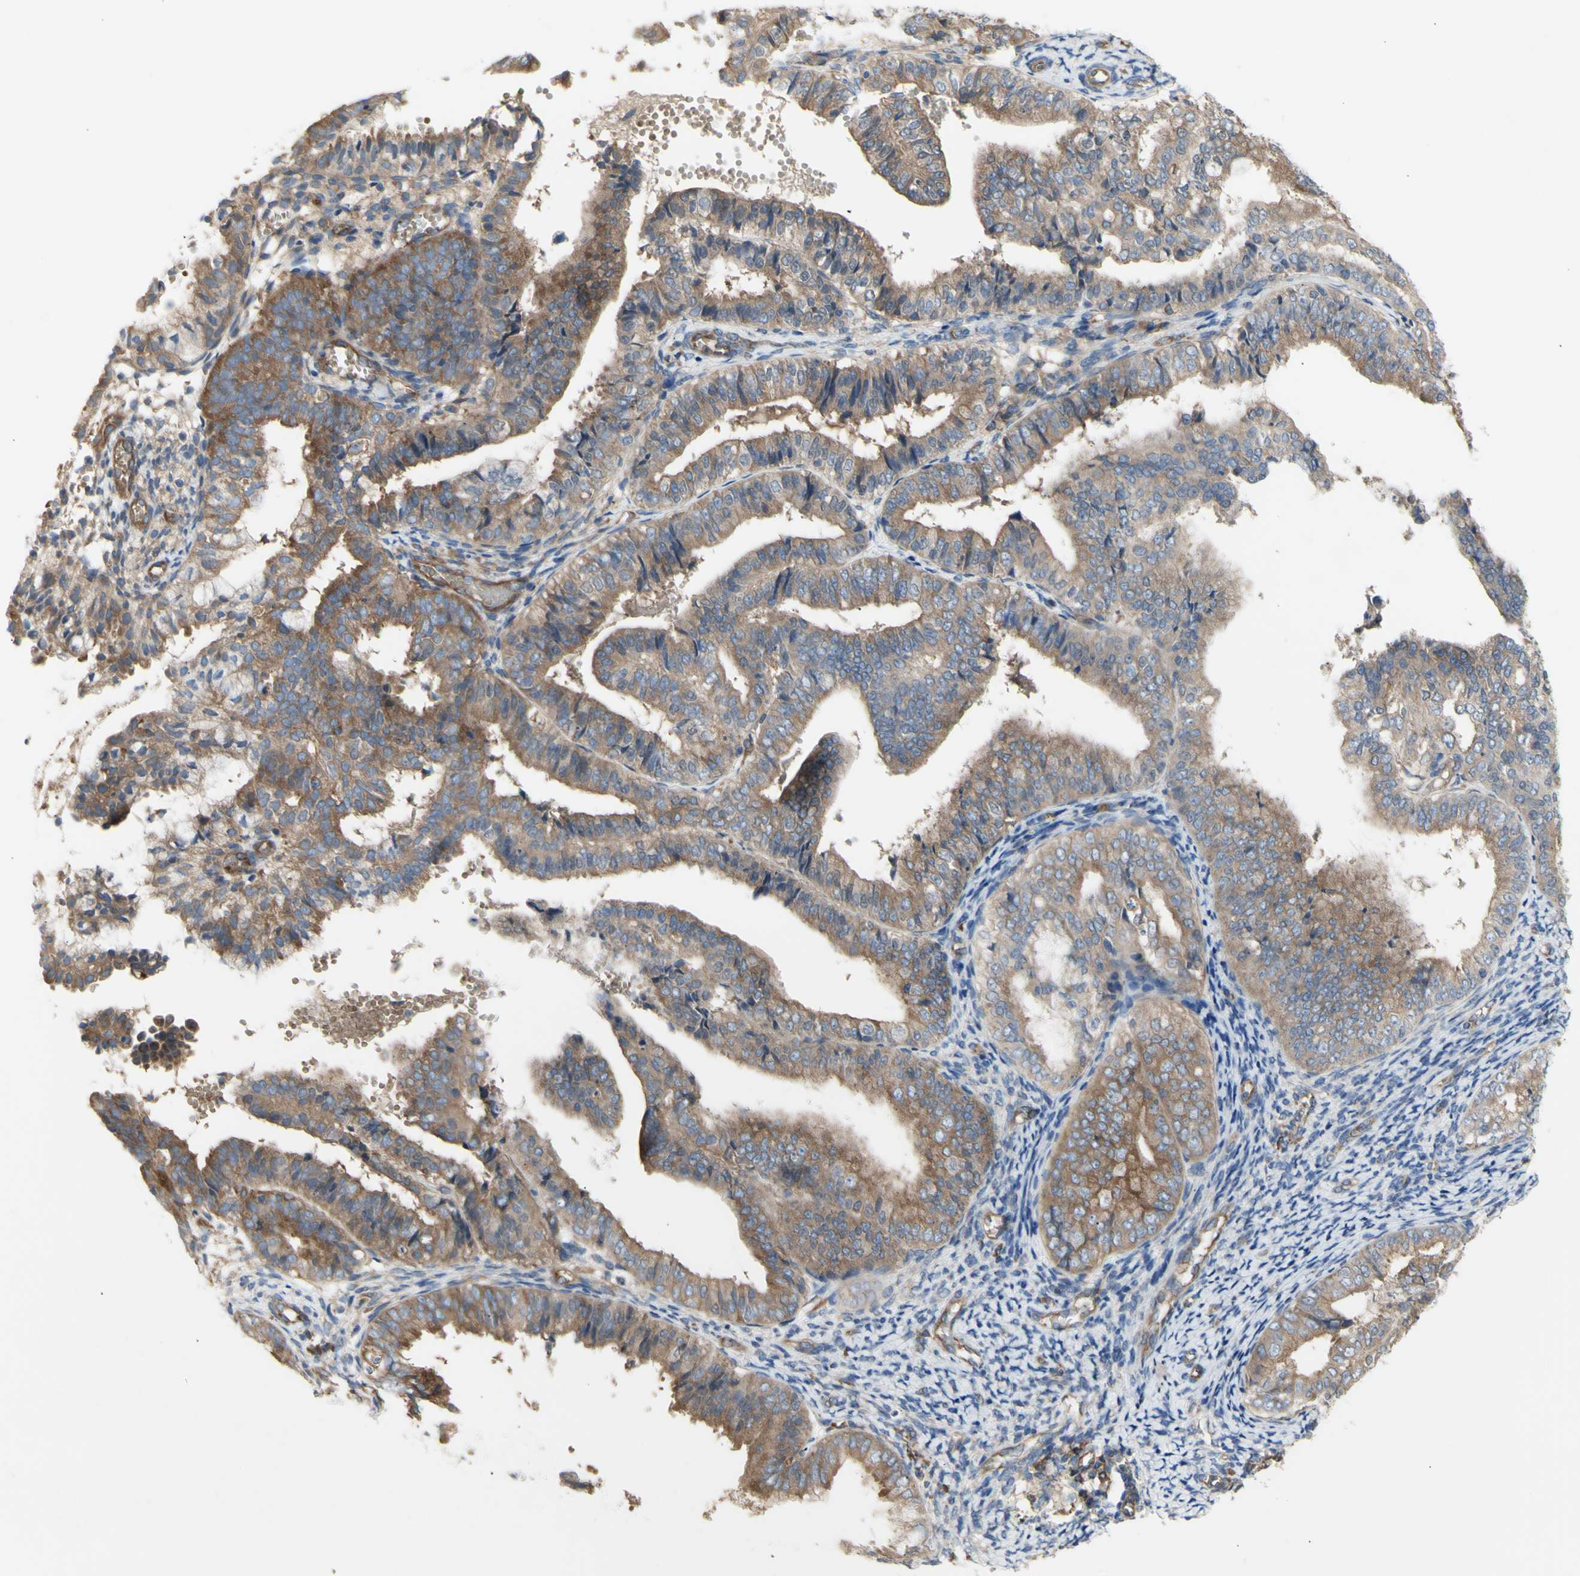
{"staining": {"intensity": "moderate", "quantity": ">75%", "location": "cytoplasmic/membranous"}, "tissue": "endometrial cancer", "cell_type": "Tumor cells", "image_type": "cancer", "snomed": [{"axis": "morphology", "description": "Adenocarcinoma, NOS"}, {"axis": "topography", "description": "Endometrium"}], "caption": "Immunohistochemical staining of human adenocarcinoma (endometrial) exhibits moderate cytoplasmic/membranous protein expression in approximately >75% of tumor cells. Using DAB (3,3'-diaminobenzidine) (brown) and hematoxylin (blue) stains, captured at high magnification using brightfield microscopy.", "gene": "KLC1", "patient": {"sex": "female", "age": 63}}